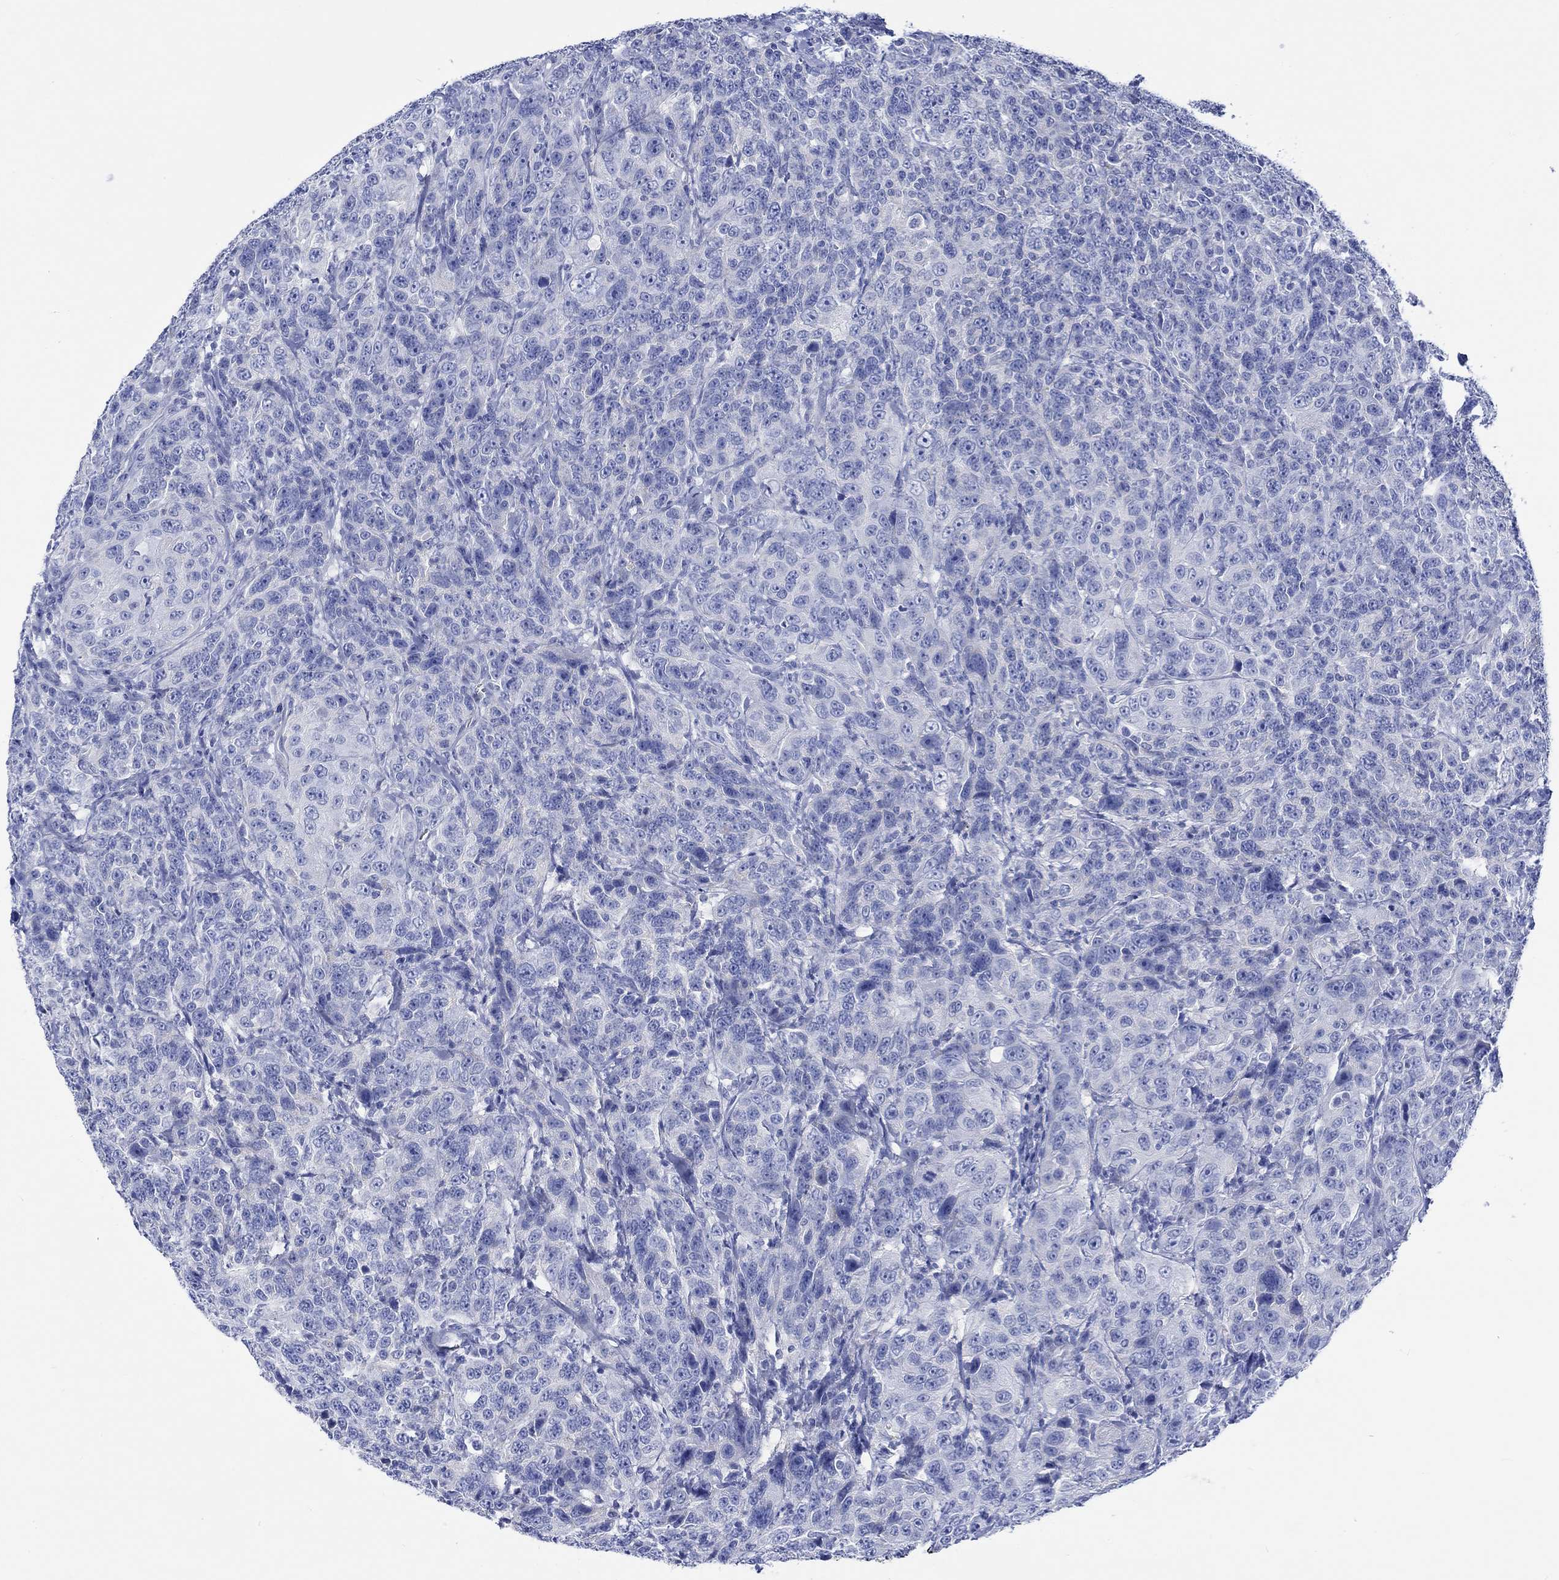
{"staining": {"intensity": "negative", "quantity": "none", "location": "none"}, "tissue": "urothelial cancer", "cell_type": "Tumor cells", "image_type": "cancer", "snomed": [{"axis": "morphology", "description": "Urothelial carcinoma, NOS"}, {"axis": "morphology", "description": "Urothelial carcinoma, High grade"}, {"axis": "topography", "description": "Urinary bladder"}], "caption": "Micrograph shows no significant protein expression in tumor cells of transitional cell carcinoma.", "gene": "CPLX2", "patient": {"sex": "female", "age": 73}}